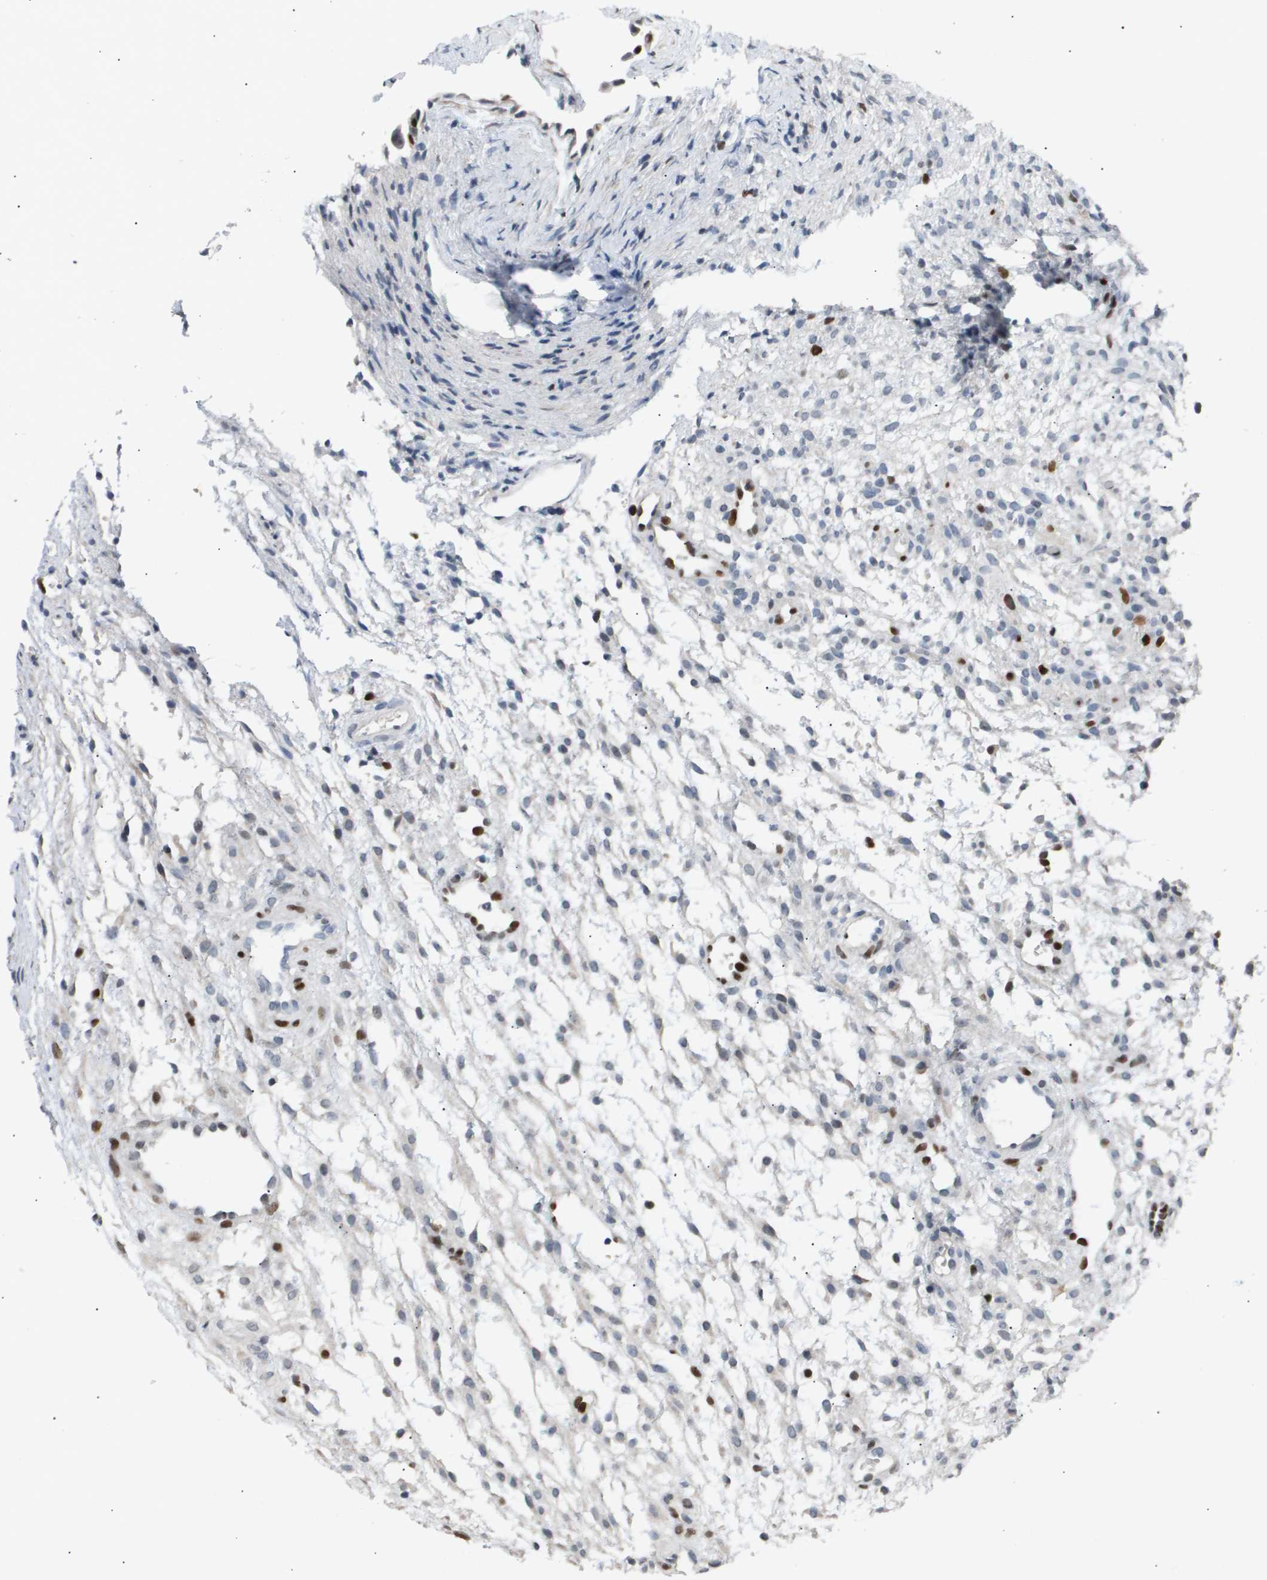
{"staining": {"intensity": "negative", "quantity": "none", "location": "none"}, "tissue": "ovary", "cell_type": "Ovarian stroma cells", "image_type": "normal", "snomed": [{"axis": "morphology", "description": "Normal tissue, NOS"}, {"axis": "morphology", "description": "Cyst, NOS"}, {"axis": "topography", "description": "Ovary"}], "caption": "DAB (3,3'-diaminobenzidine) immunohistochemical staining of benign ovary reveals no significant staining in ovarian stroma cells.", "gene": "ANAPC2", "patient": {"sex": "female", "age": 18}}